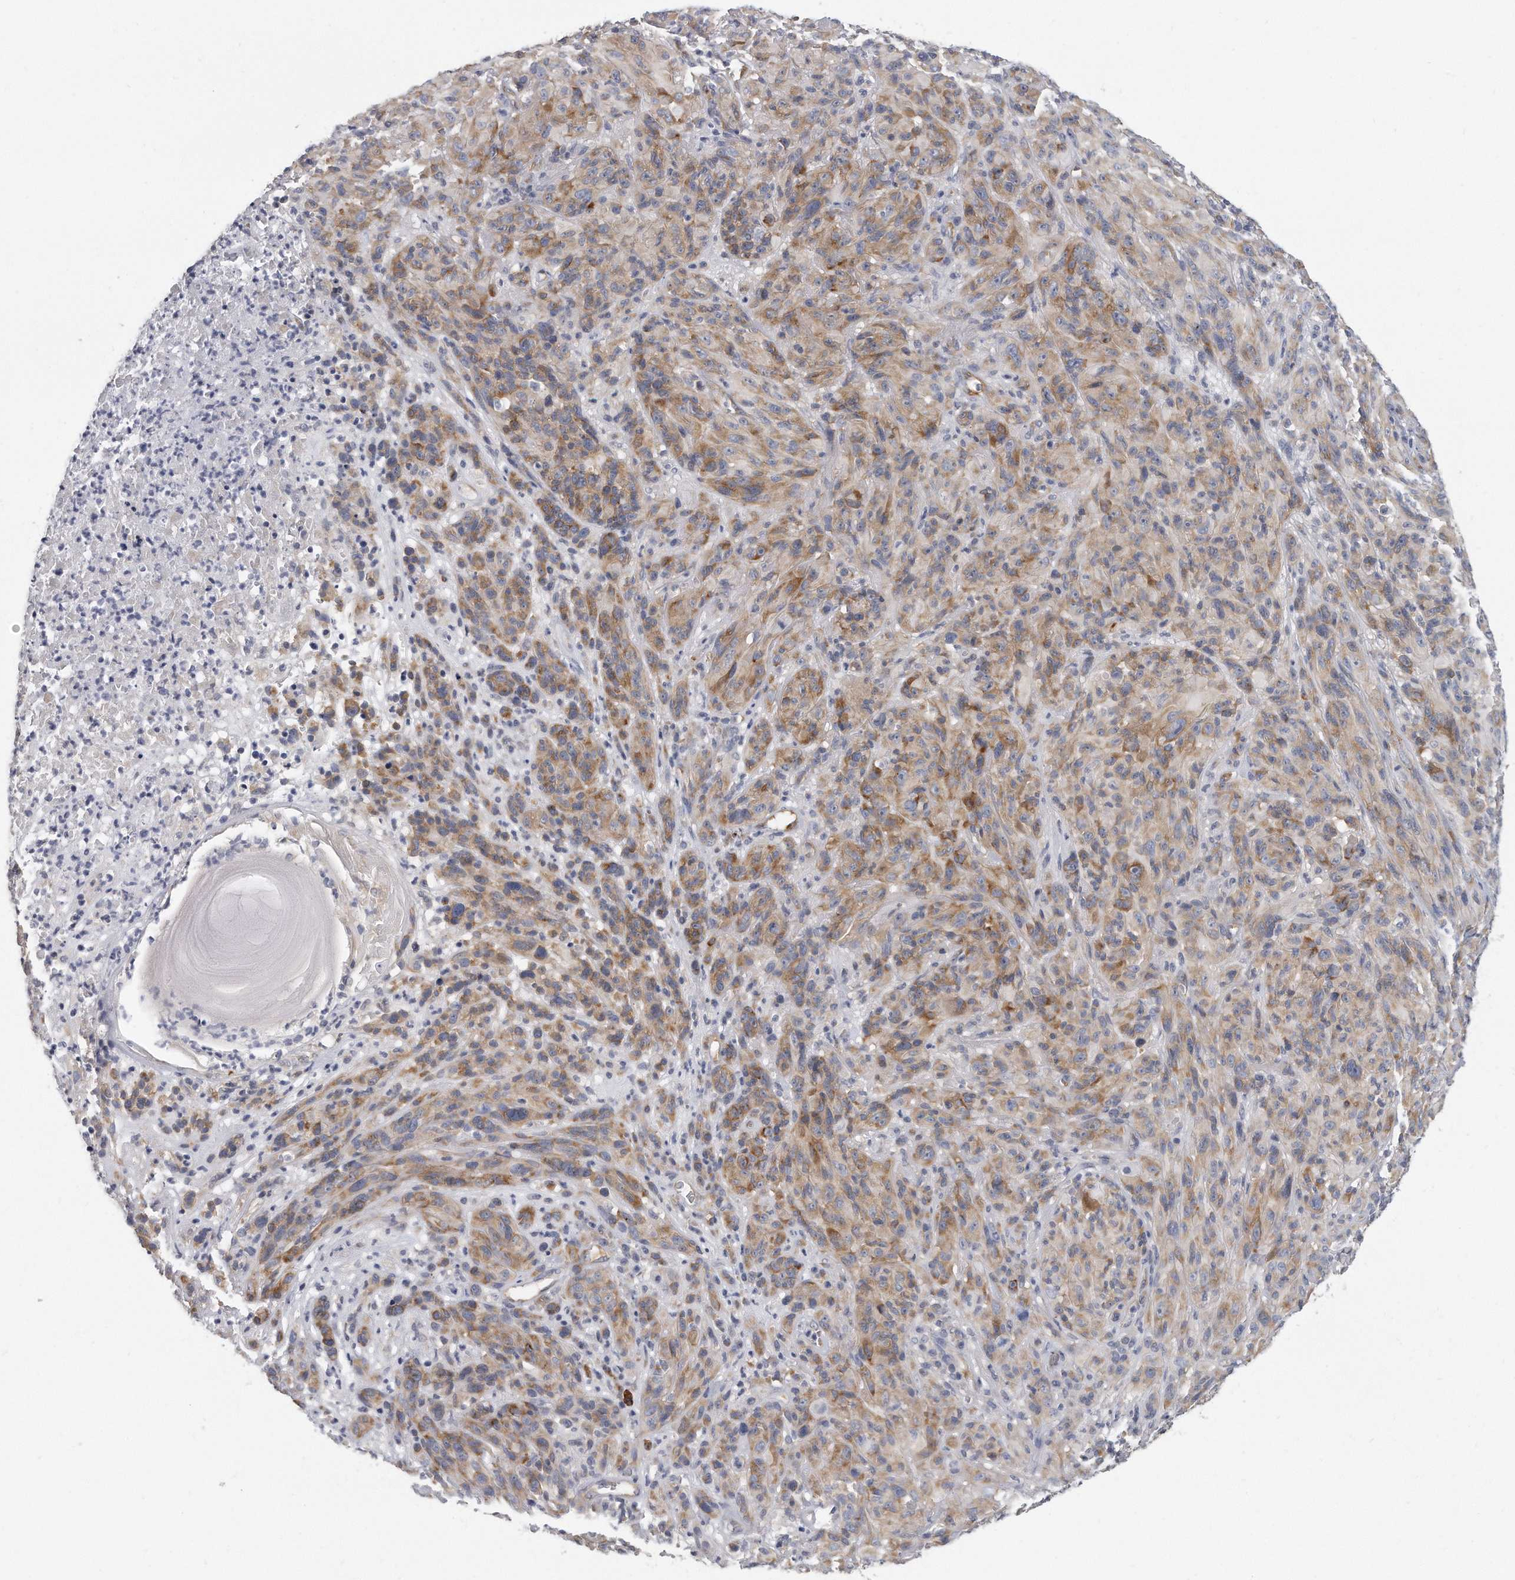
{"staining": {"intensity": "moderate", "quantity": ">75%", "location": "cytoplasmic/membranous"}, "tissue": "melanoma", "cell_type": "Tumor cells", "image_type": "cancer", "snomed": [{"axis": "morphology", "description": "Malignant melanoma, NOS"}, {"axis": "topography", "description": "Skin of head"}], "caption": "Immunohistochemical staining of human melanoma reveals medium levels of moderate cytoplasmic/membranous protein staining in about >75% of tumor cells.", "gene": "PLEKHA6", "patient": {"sex": "male", "age": 96}}